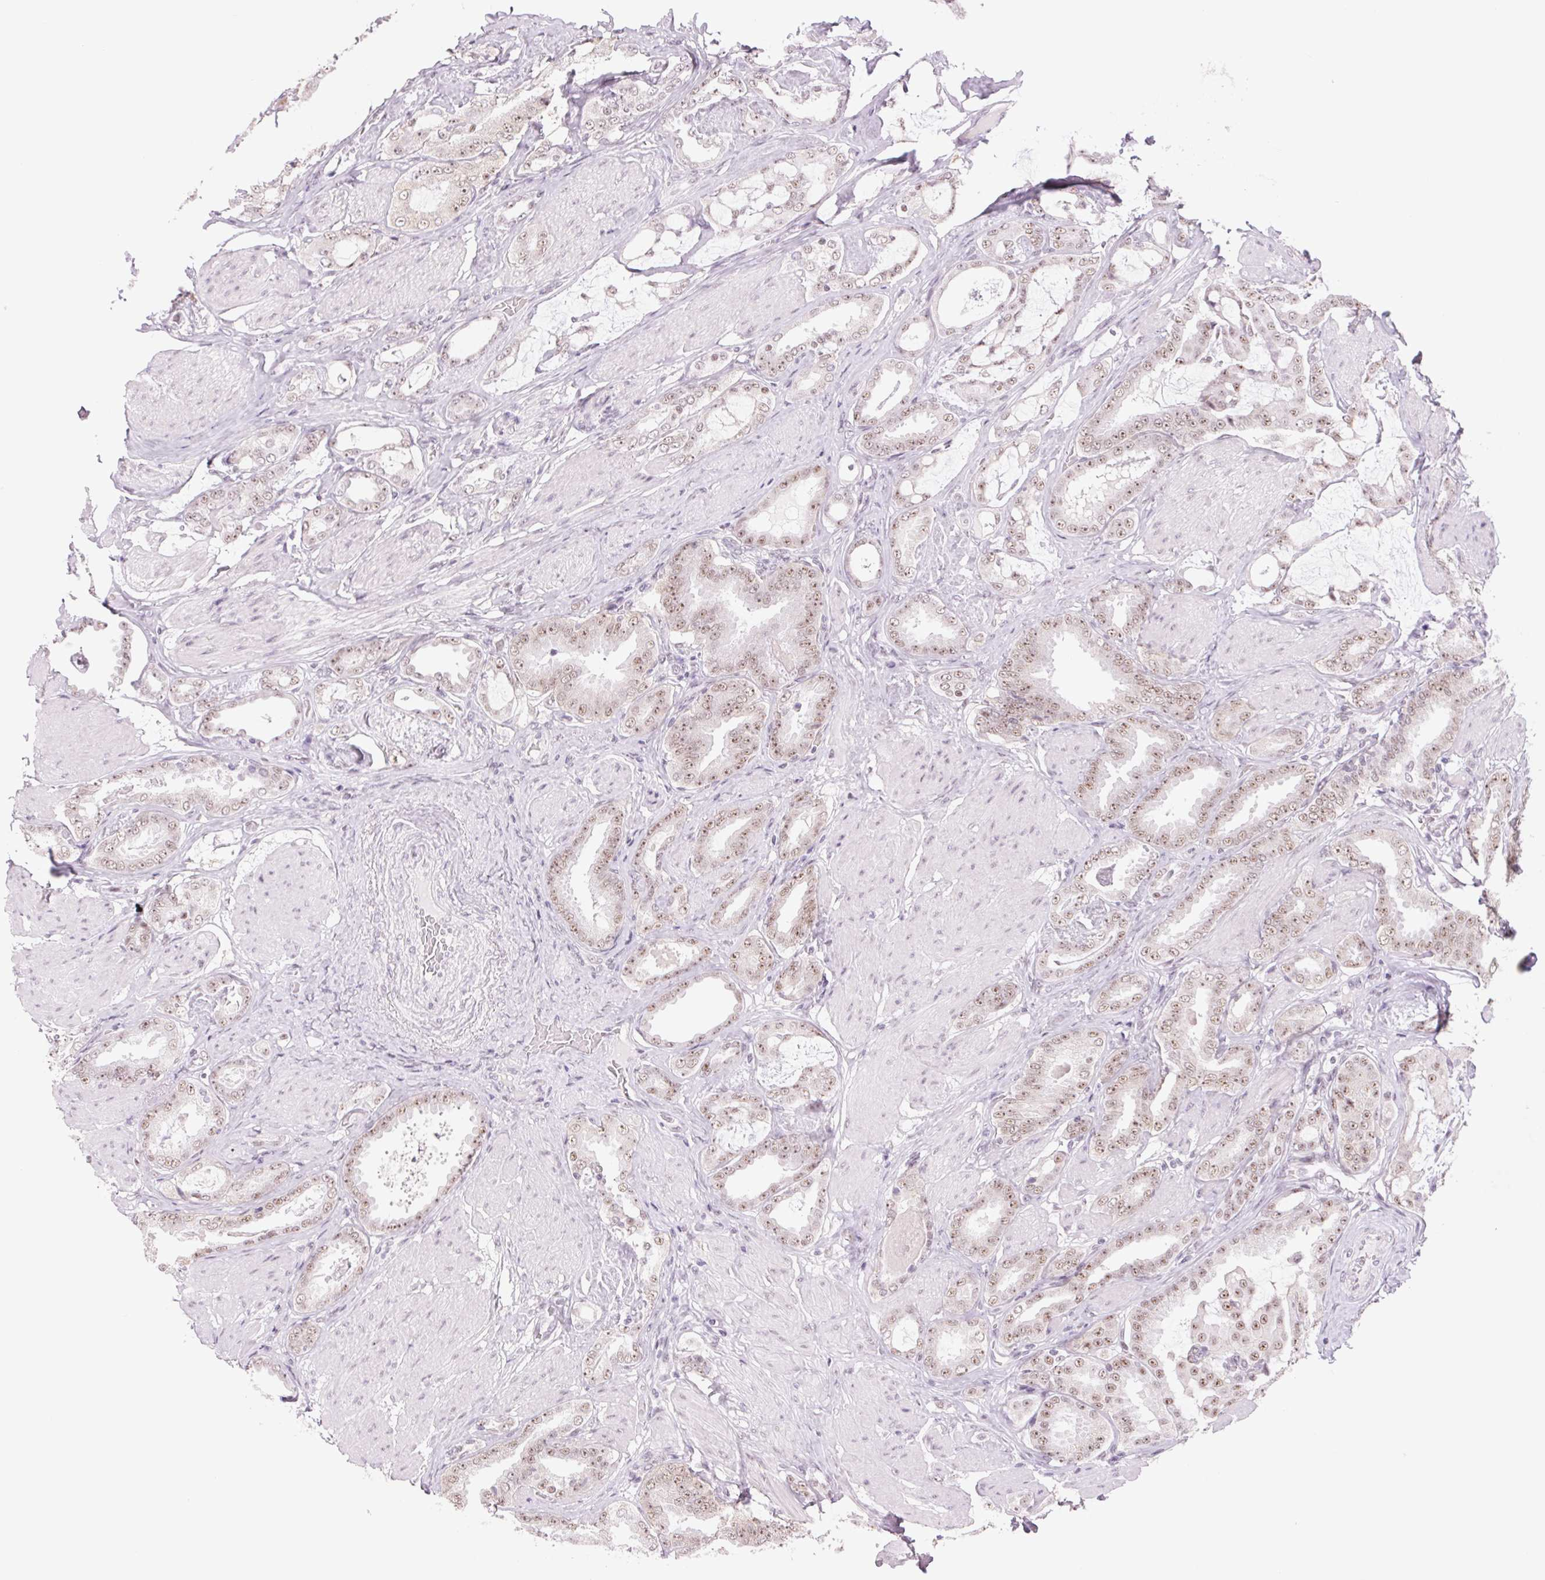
{"staining": {"intensity": "weak", "quantity": ">75%", "location": "nuclear"}, "tissue": "prostate cancer", "cell_type": "Tumor cells", "image_type": "cancer", "snomed": [{"axis": "morphology", "description": "Adenocarcinoma, High grade"}, {"axis": "topography", "description": "Prostate"}], "caption": "High-grade adenocarcinoma (prostate) tissue reveals weak nuclear expression in about >75% of tumor cells", "gene": "ZC3H14", "patient": {"sex": "male", "age": 63}}